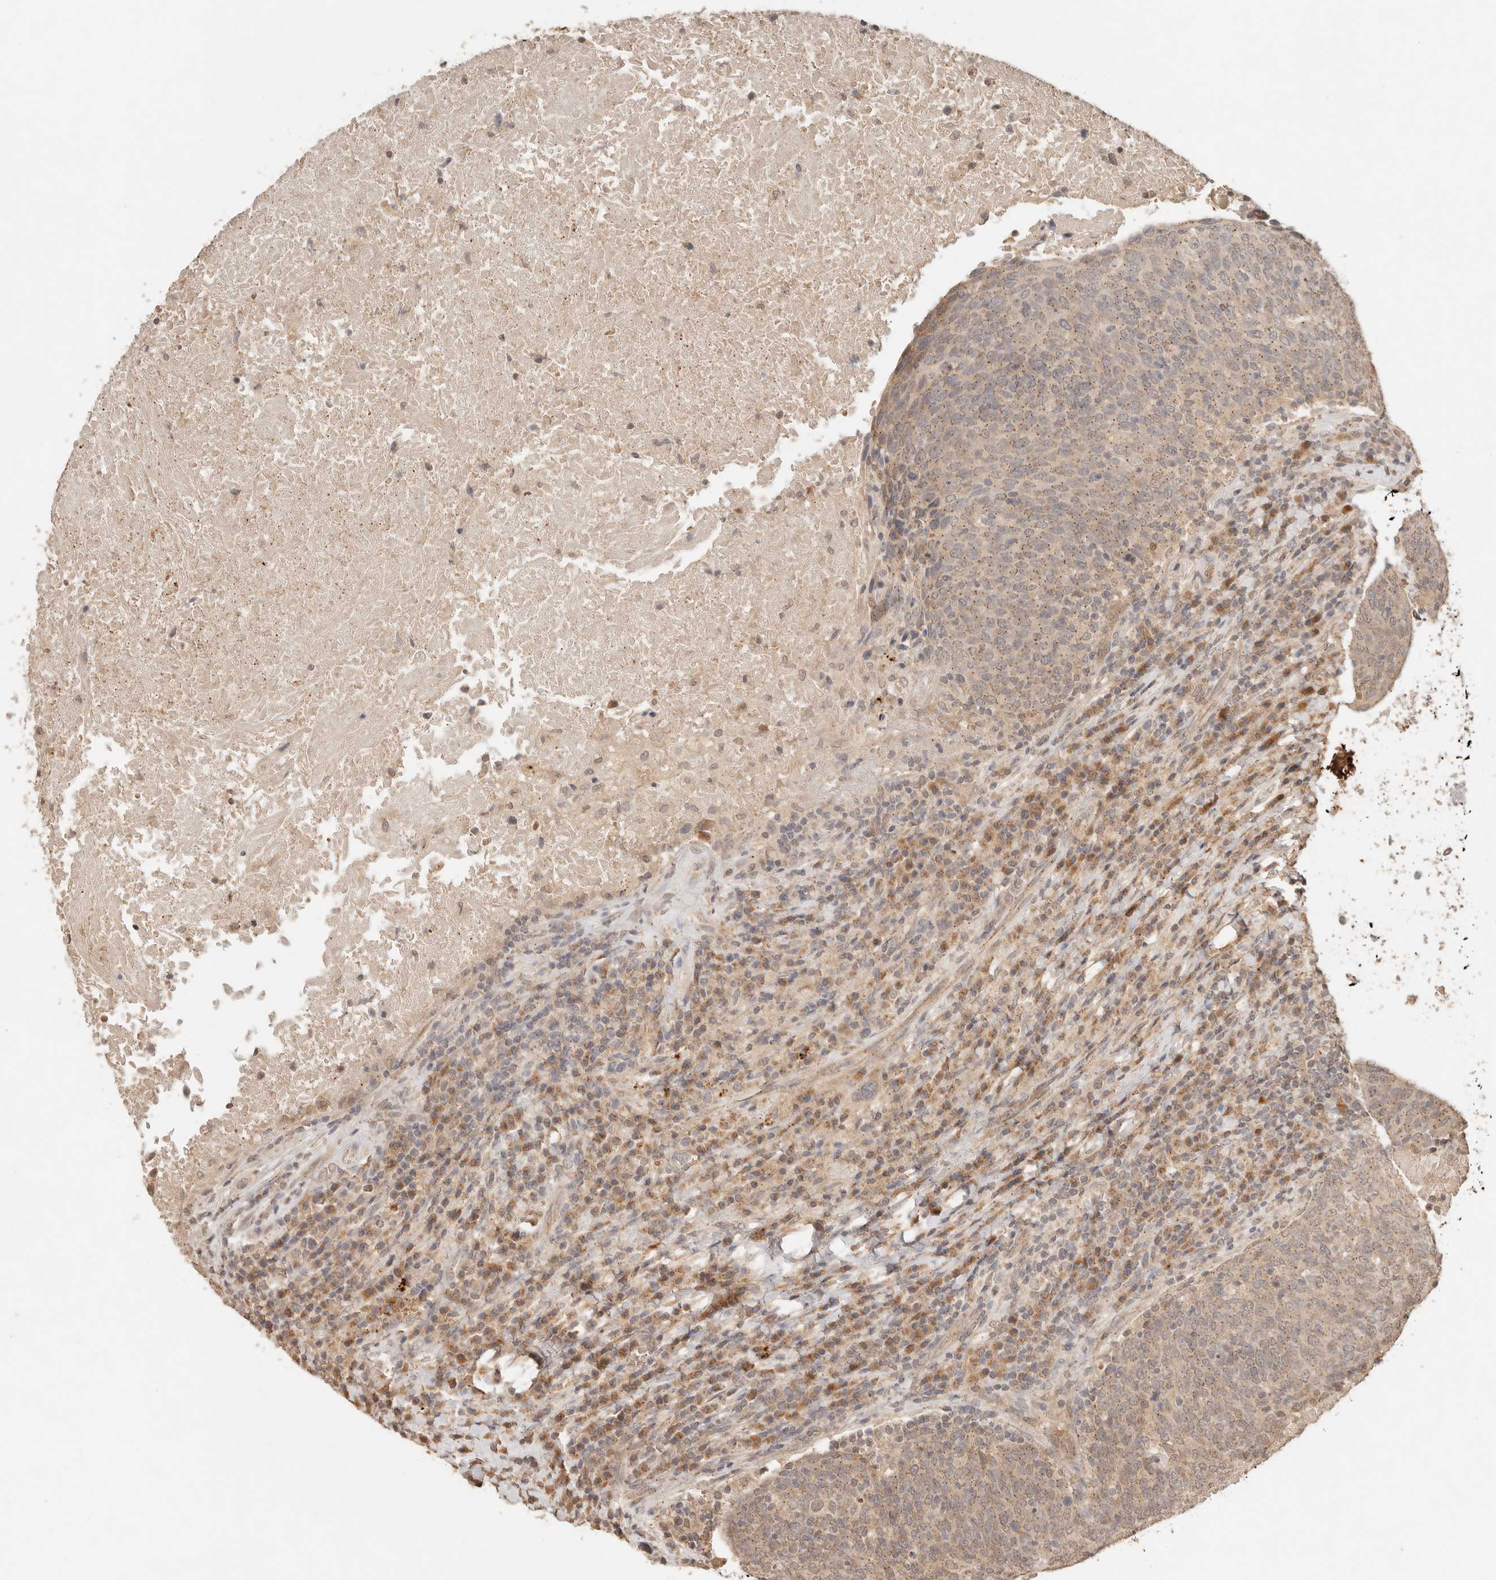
{"staining": {"intensity": "weak", "quantity": "25%-75%", "location": "cytoplasmic/membranous"}, "tissue": "head and neck cancer", "cell_type": "Tumor cells", "image_type": "cancer", "snomed": [{"axis": "morphology", "description": "Squamous cell carcinoma, NOS"}, {"axis": "morphology", "description": "Squamous cell carcinoma, metastatic, NOS"}, {"axis": "topography", "description": "Lymph node"}, {"axis": "topography", "description": "Head-Neck"}], "caption": "Immunohistochemistry (IHC) photomicrograph of human head and neck cancer (squamous cell carcinoma) stained for a protein (brown), which demonstrates low levels of weak cytoplasmic/membranous staining in approximately 25%-75% of tumor cells.", "gene": "LMO4", "patient": {"sex": "male", "age": 62}}